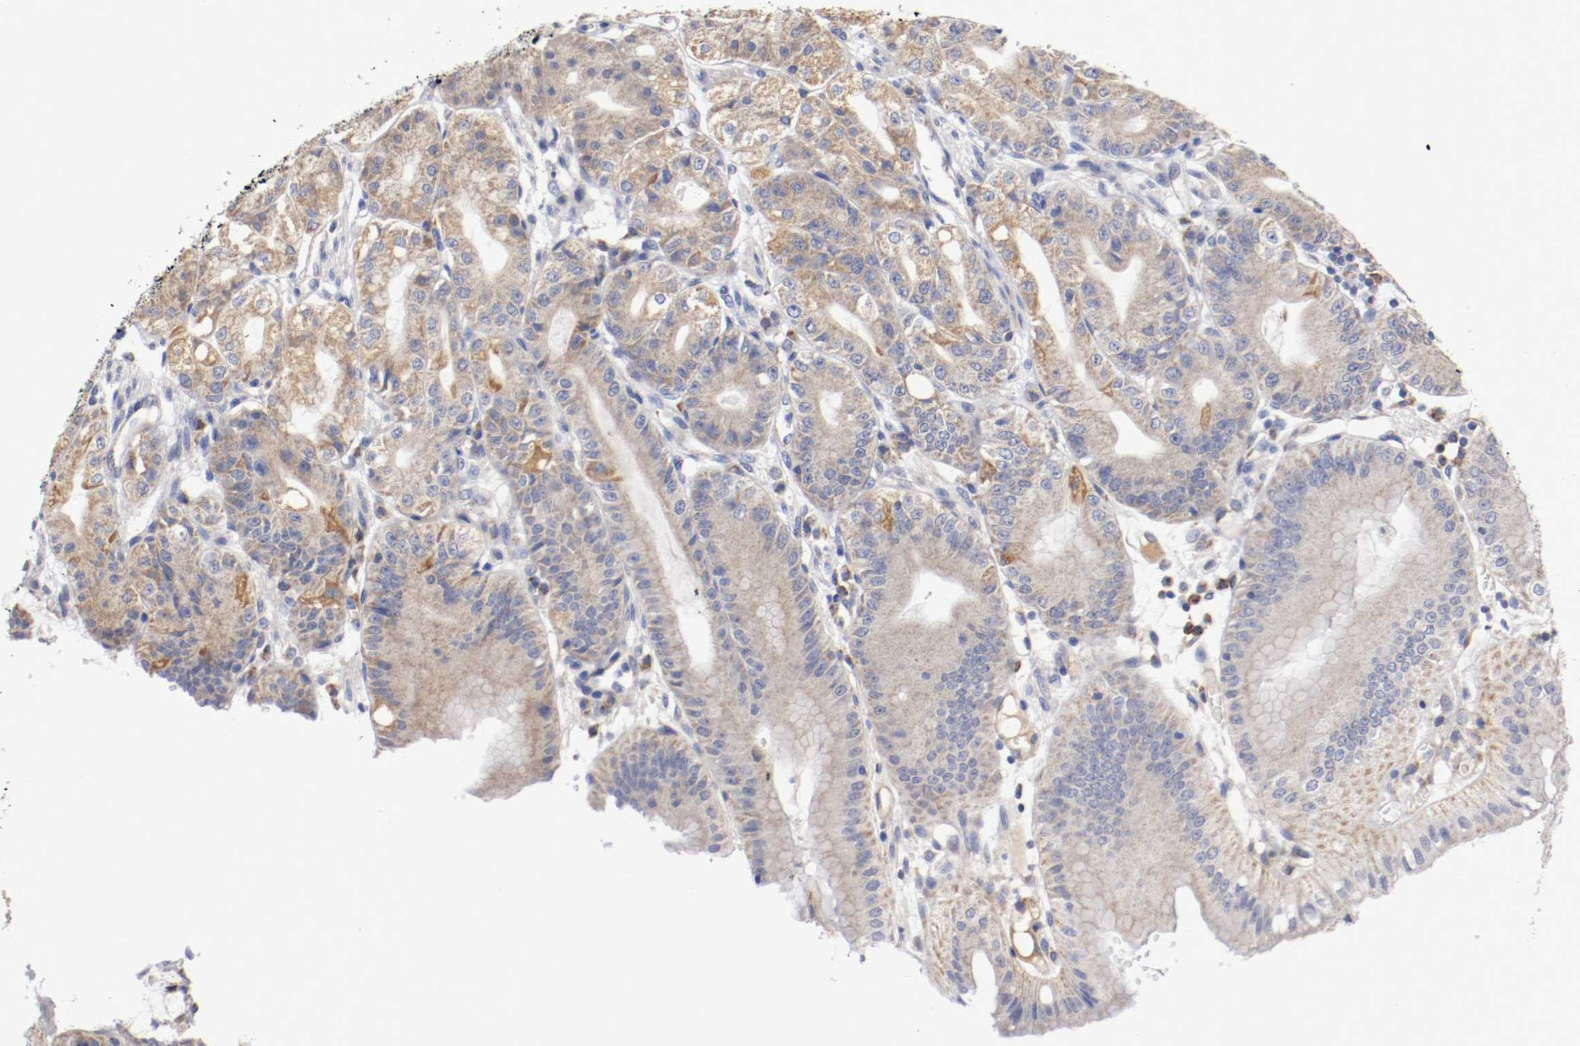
{"staining": {"intensity": "weak", "quantity": "25%-75%", "location": "cytoplasmic/membranous"}, "tissue": "stomach", "cell_type": "Glandular cells", "image_type": "normal", "snomed": [{"axis": "morphology", "description": "Normal tissue, NOS"}, {"axis": "topography", "description": "Stomach, lower"}], "caption": "A histopathology image of human stomach stained for a protein displays weak cytoplasmic/membranous brown staining in glandular cells.", "gene": "PCSK6", "patient": {"sex": "male", "age": 71}}